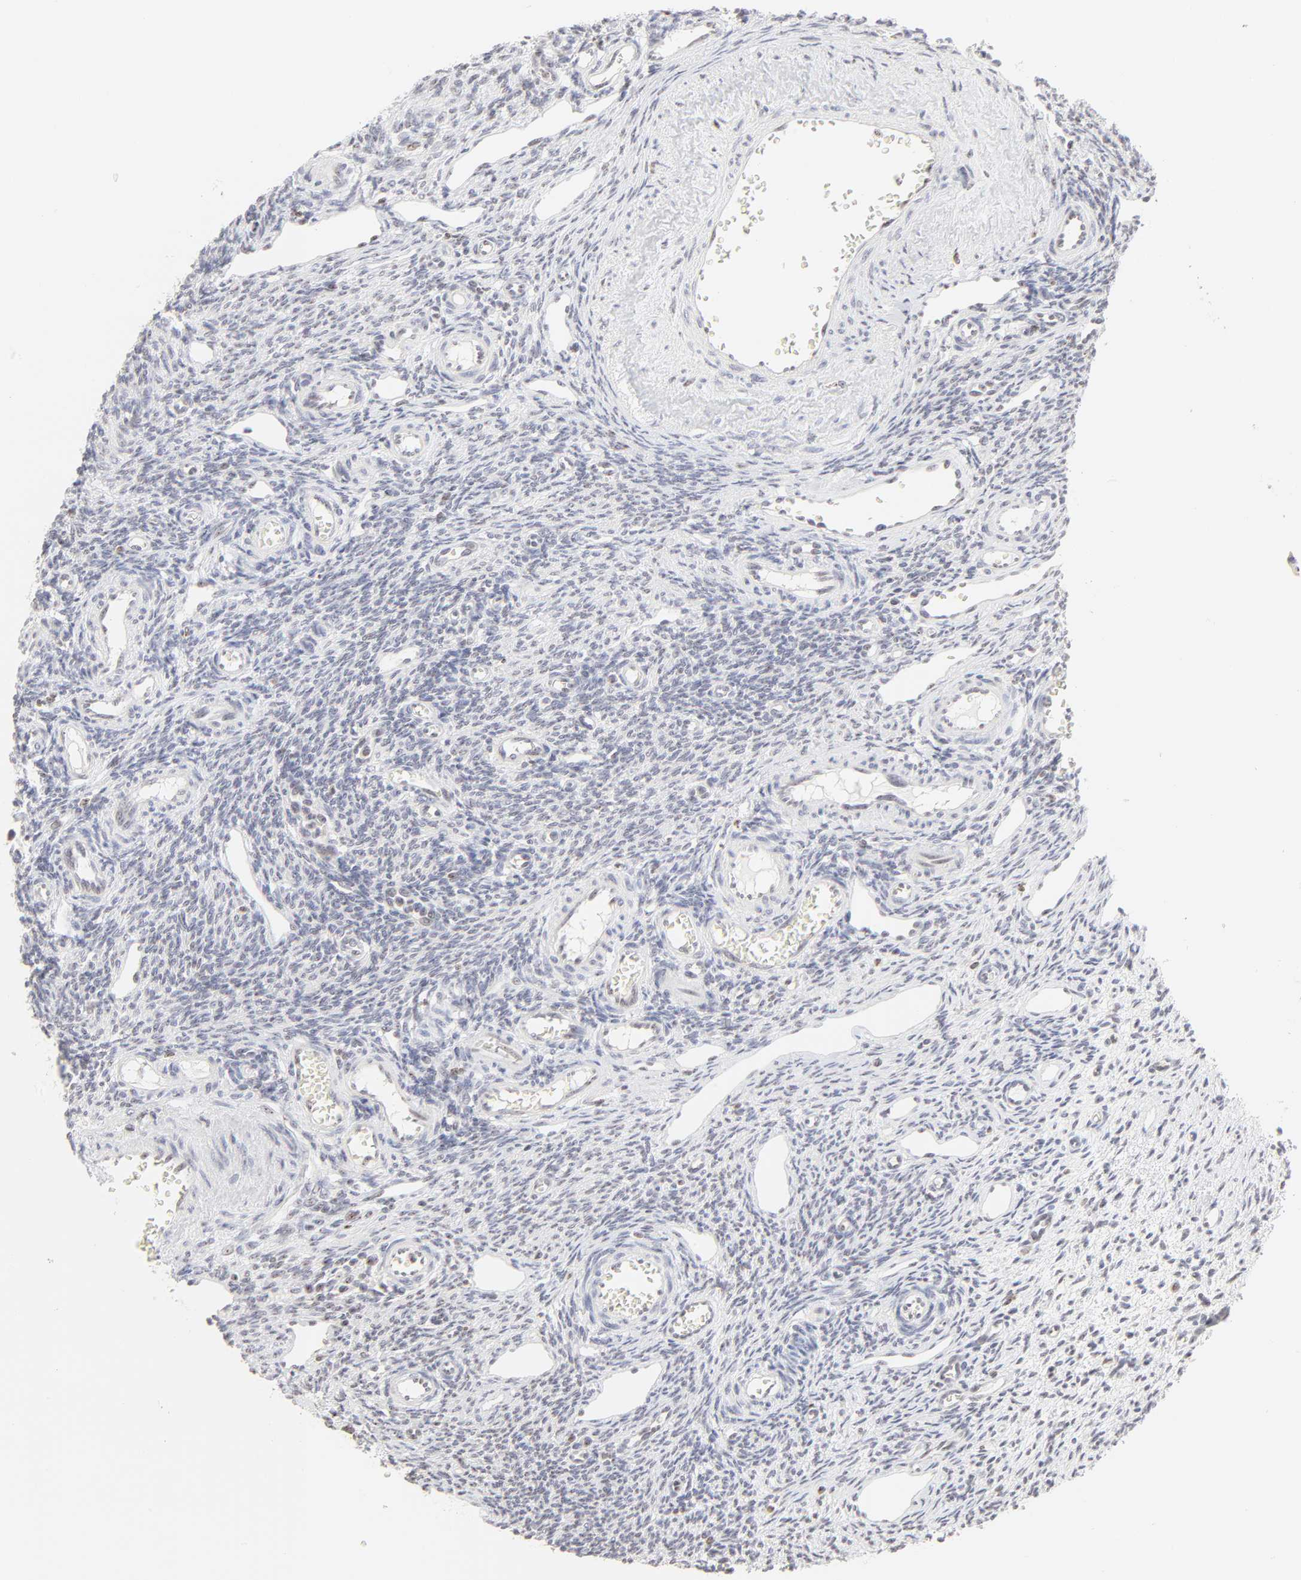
{"staining": {"intensity": "negative", "quantity": "none", "location": "none"}, "tissue": "ovary", "cell_type": "Ovarian stroma cells", "image_type": "normal", "snomed": [{"axis": "morphology", "description": "Normal tissue, NOS"}, {"axis": "topography", "description": "Ovary"}], "caption": "A high-resolution photomicrograph shows immunohistochemistry staining of normal ovary, which exhibits no significant staining in ovarian stroma cells.", "gene": "NFIL3", "patient": {"sex": "female", "age": 33}}